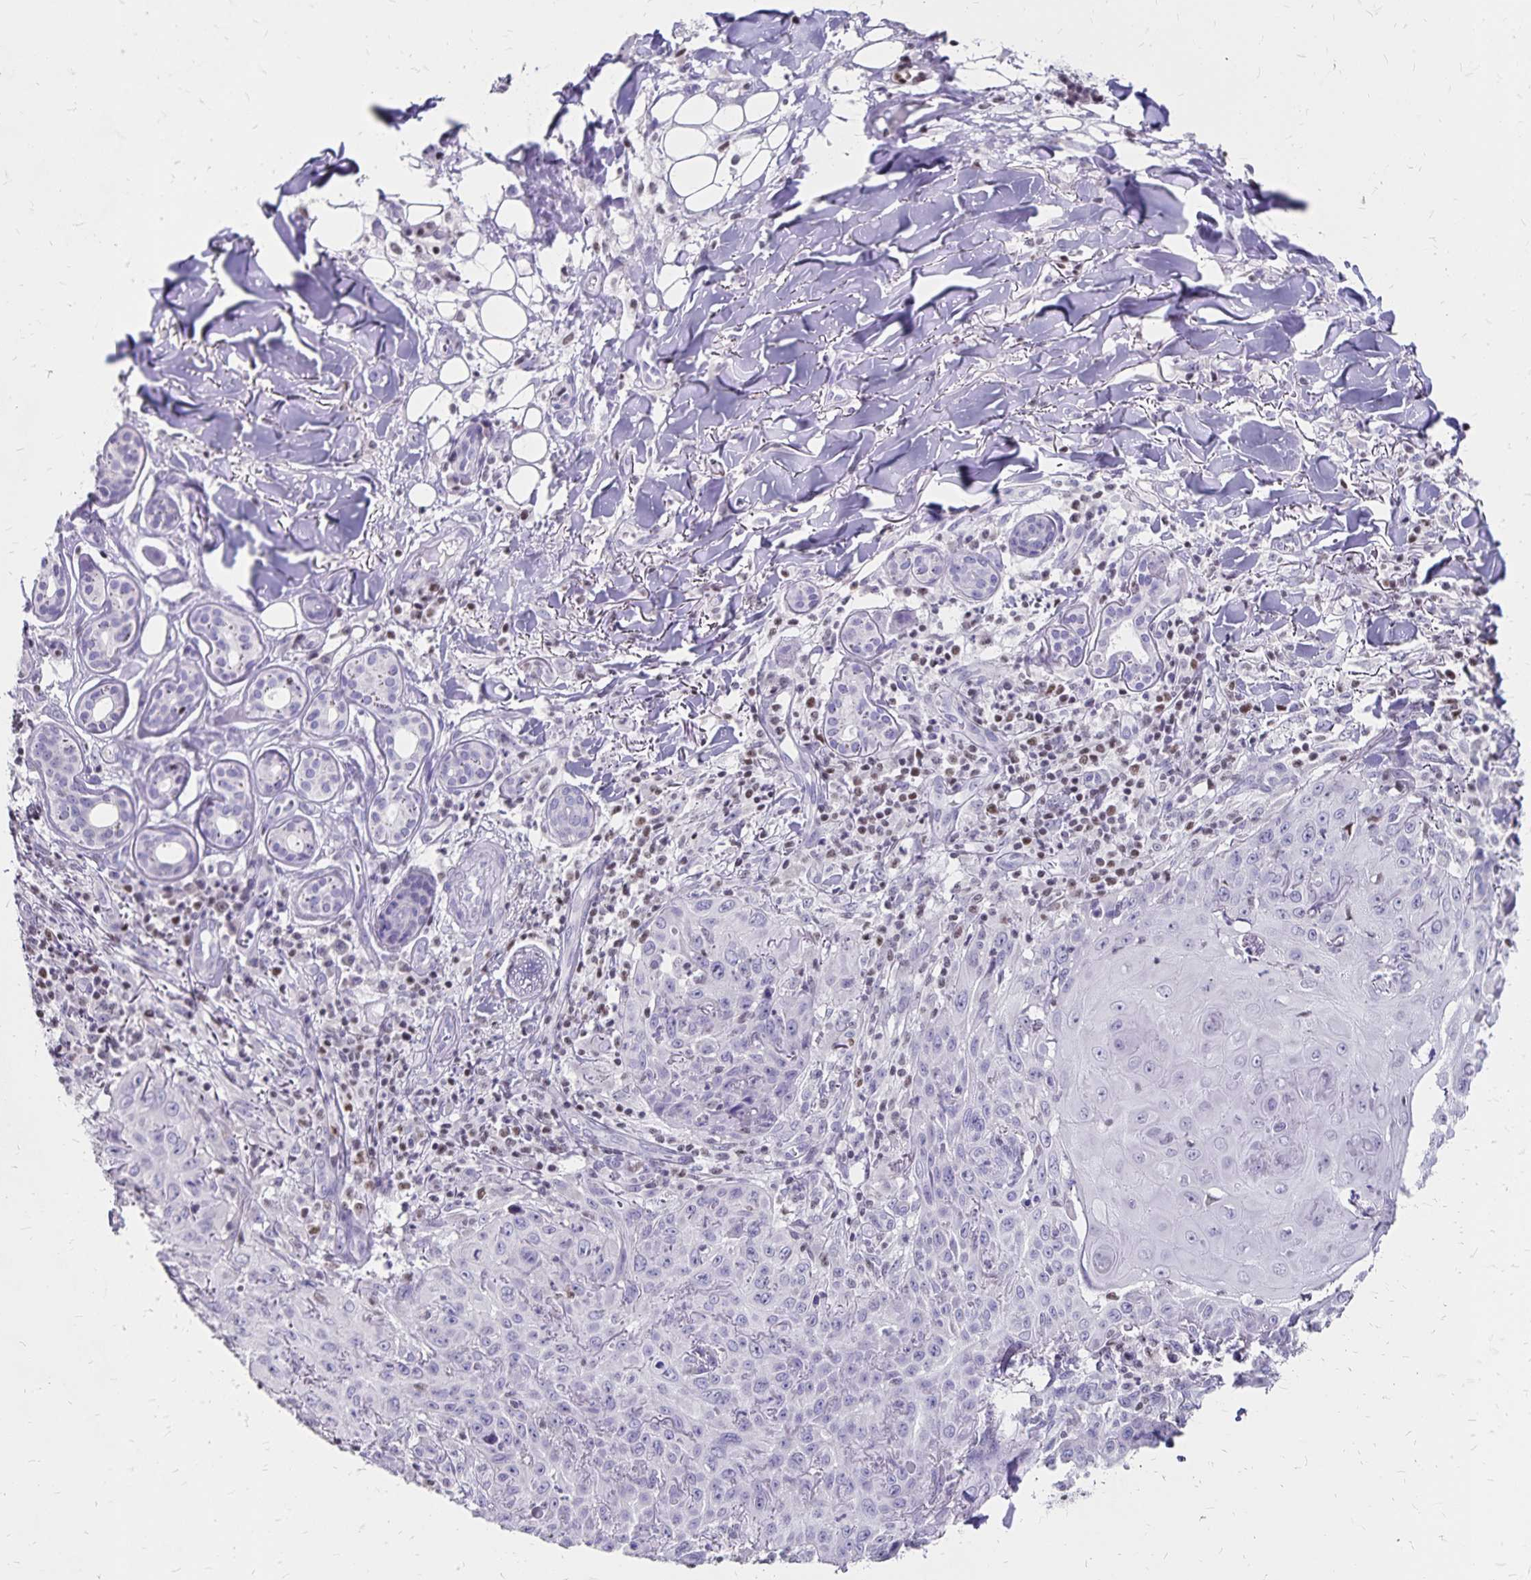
{"staining": {"intensity": "negative", "quantity": "none", "location": "none"}, "tissue": "skin cancer", "cell_type": "Tumor cells", "image_type": "cancer", "snomed": [{"axis": "morphology", "description": "Squamous cell carcinoma, NOS"}, {"axis": "topography", "description": "Skin"}], "caption": "Protein analysis of squamous cell carcinoma (skin) displays no significant staining in tumor cells.", "gene": "IKZF1", "patient": {"sex": "male", "age": 75}}